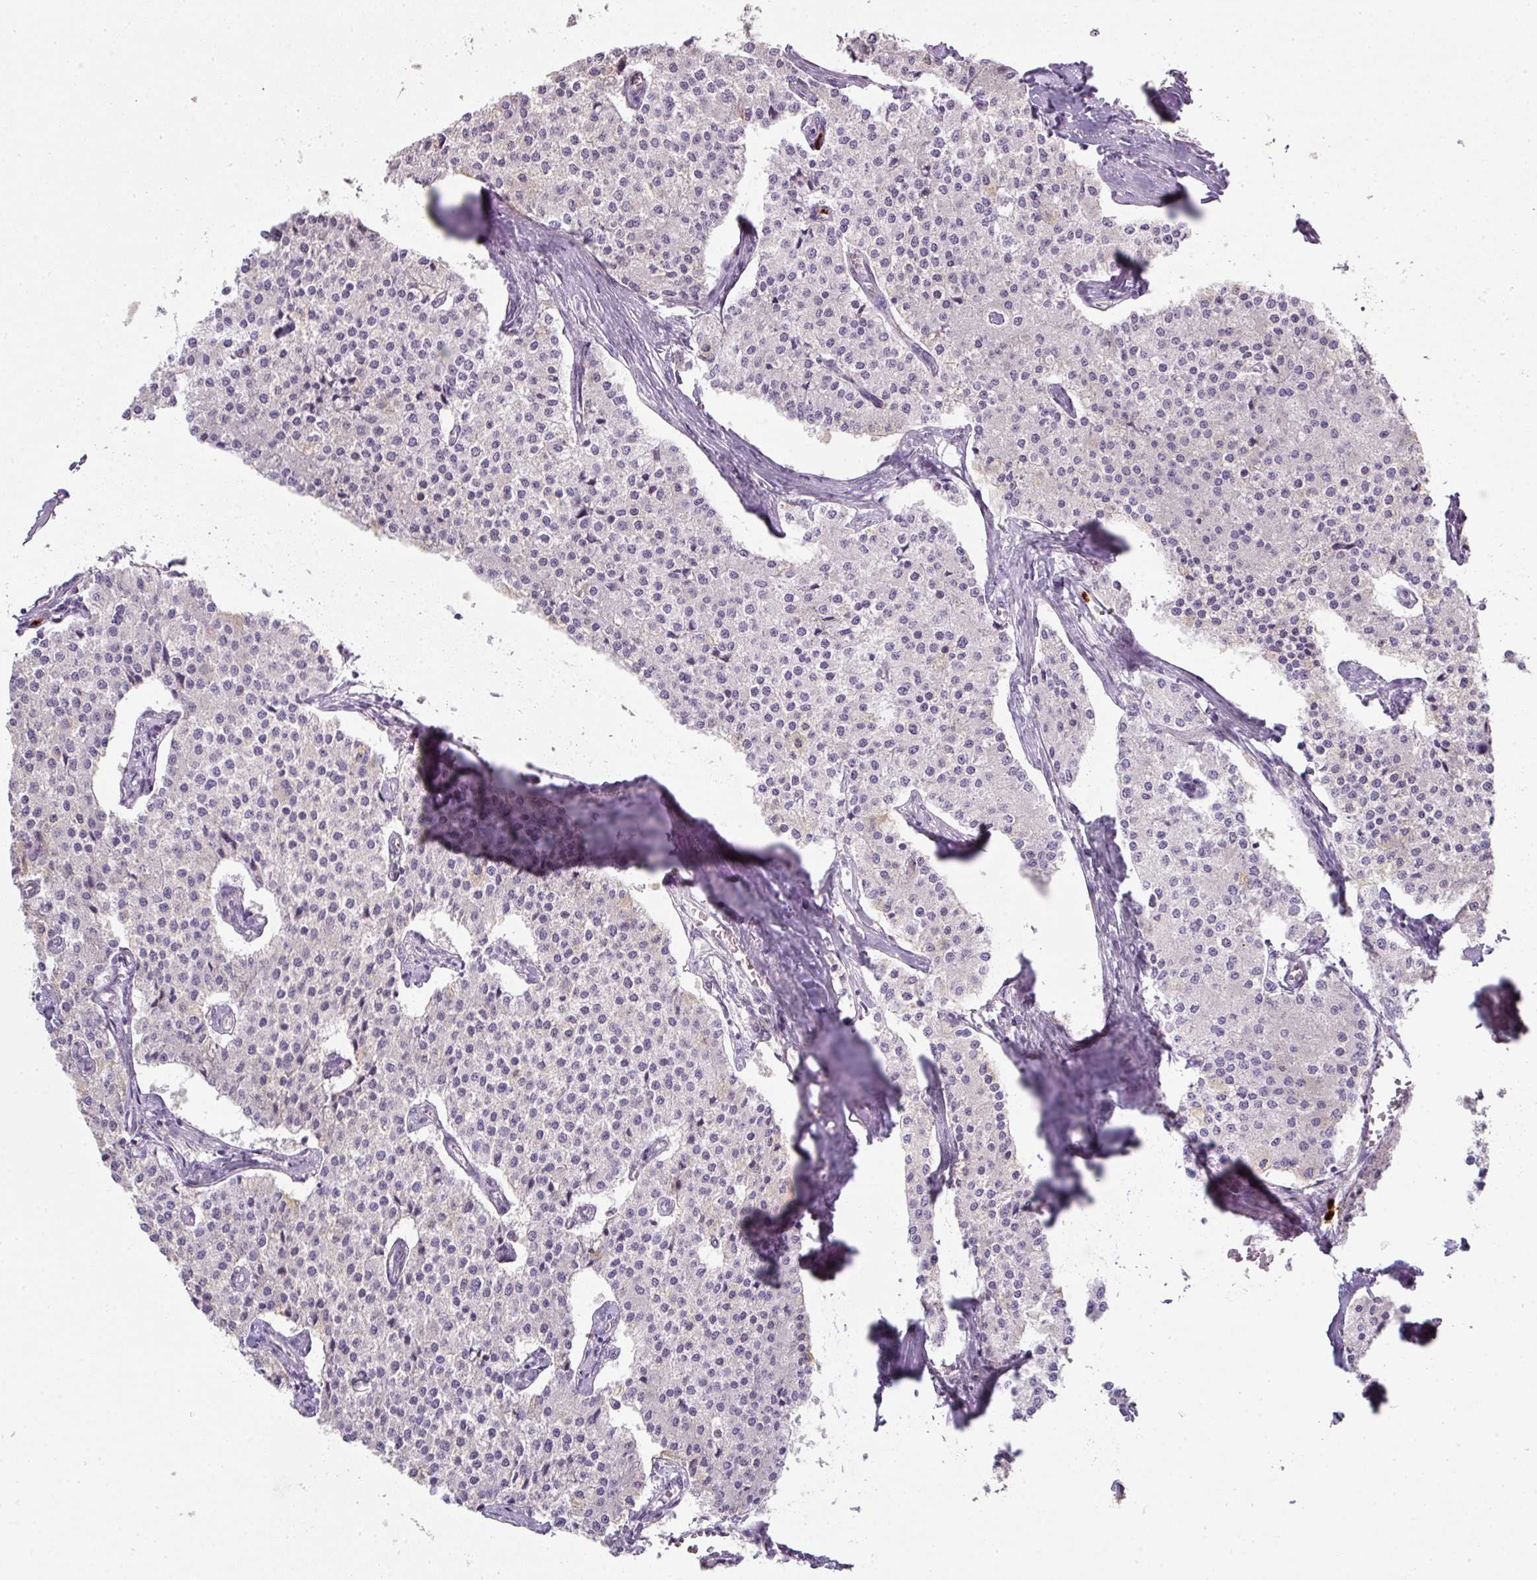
{"staining": {"intensity": "negative", "quantity": "none", "location": "none"}, "tissue": "carcinoid", "cell_type": "Tumor cells", "image_type": "cancer", "snomed": [{"axis": "morphology", "description": "Carcinoid, malignant, NOS"}, {"axis": "topography", "description": "Colon"}], "caption": "Tumor cells are negative for protein expression in human carcinoid (malignant).", "gene": "HHEX", "patient": {"sex": "female", "age": 52}}